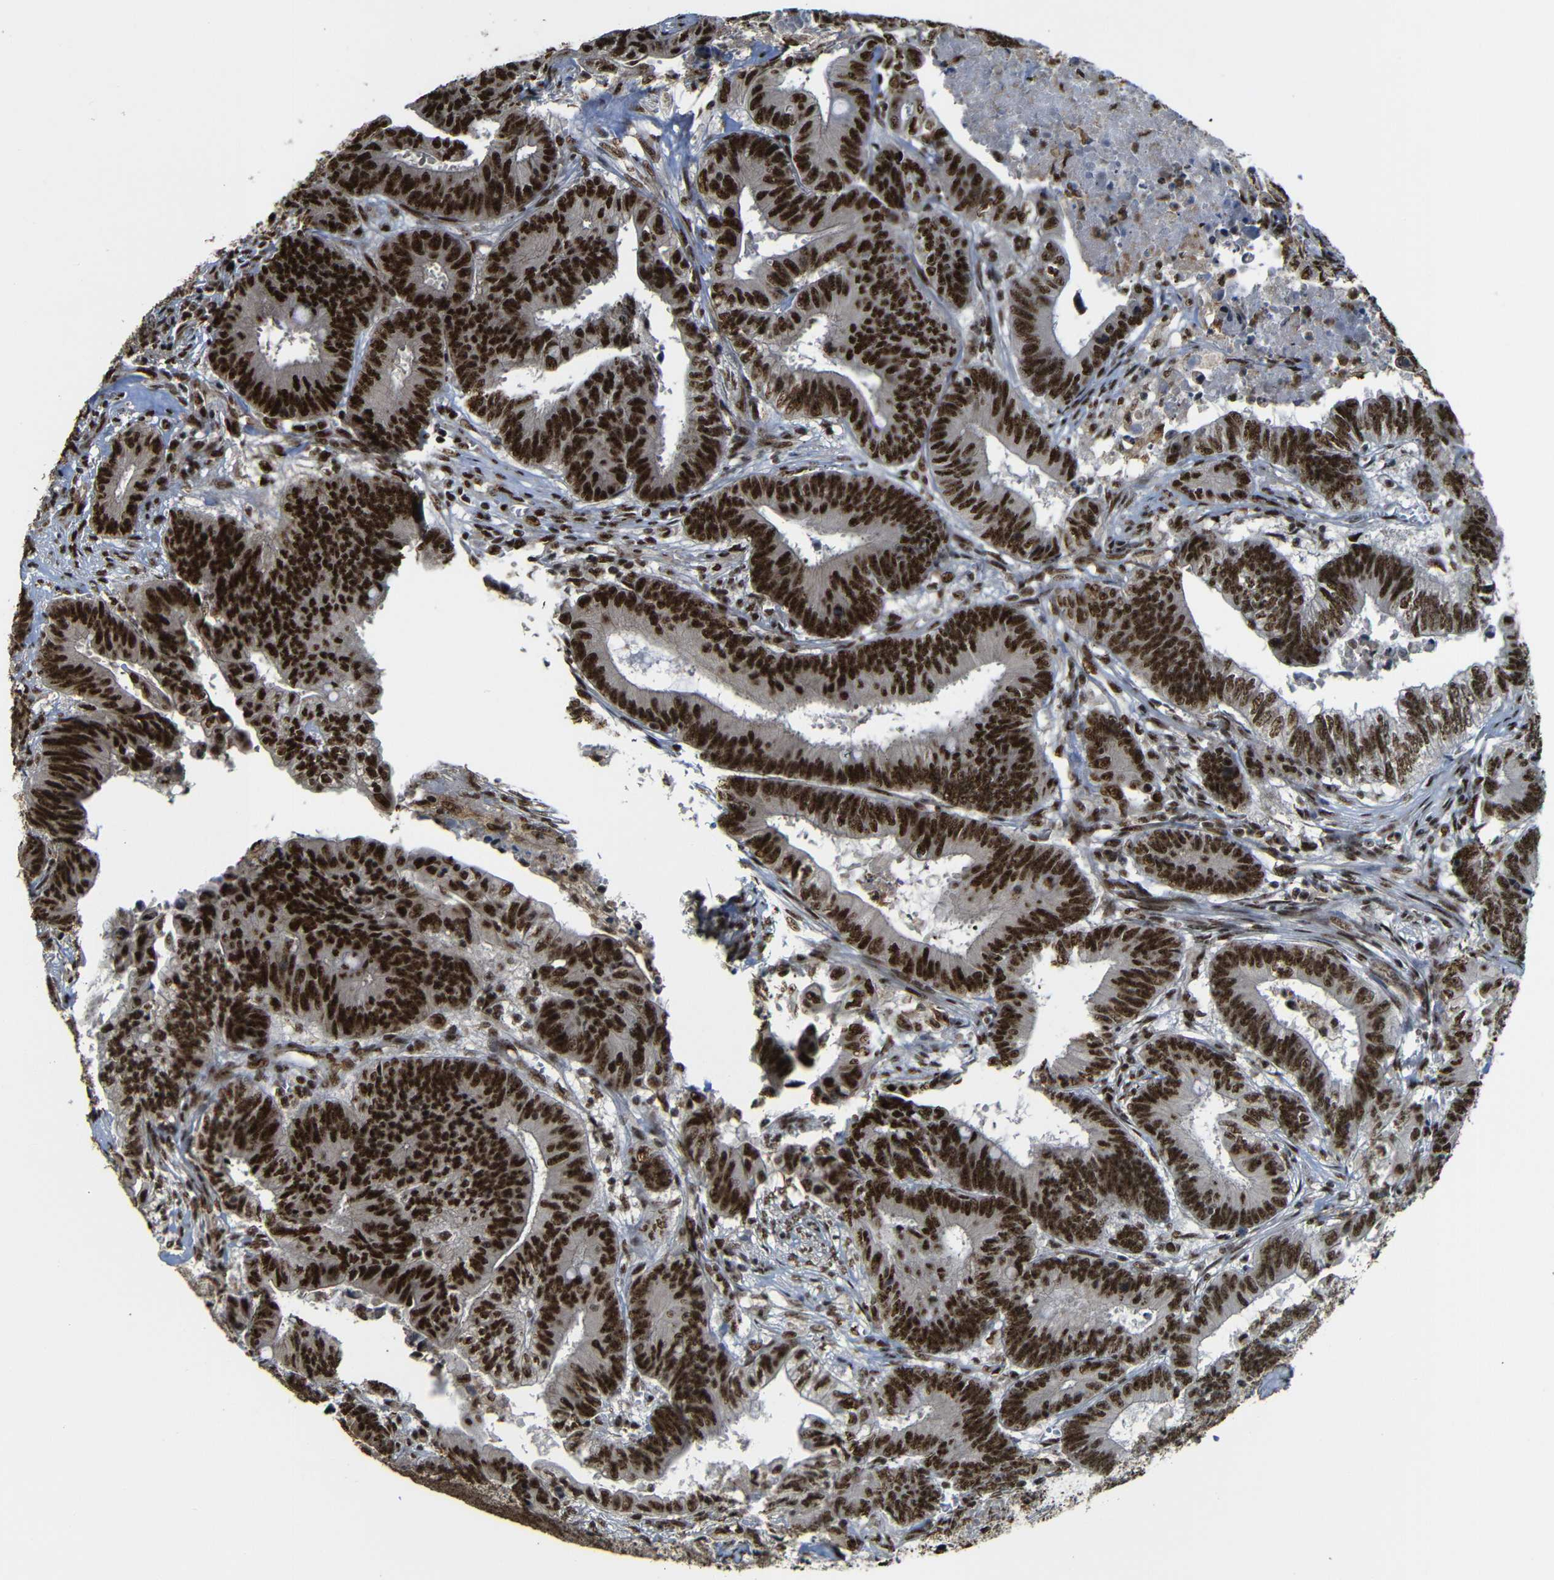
{"staining": {"intensity": "strong", "quantity": ">75%", "location": "cytoplasmic/membranous,nuclear"}, "tissue": "colorectal cancer", "cell_type": "Tumor cells", "image_type": "cancer", "snomed": [{"axis": "morphology", "description": "Adenocarcinoma, NOS"}, {"axis": "topography", "description": "Colon"}], "caption": "Immunohistochemistry of colorectal adenocarcinoma exhibits high levels of strong cytoplasmic/membranous and nuclear positivity in about >75% of tumor cells.", "gene": "TCF7L2", "patient": {"sex": "male", "age": 45}}